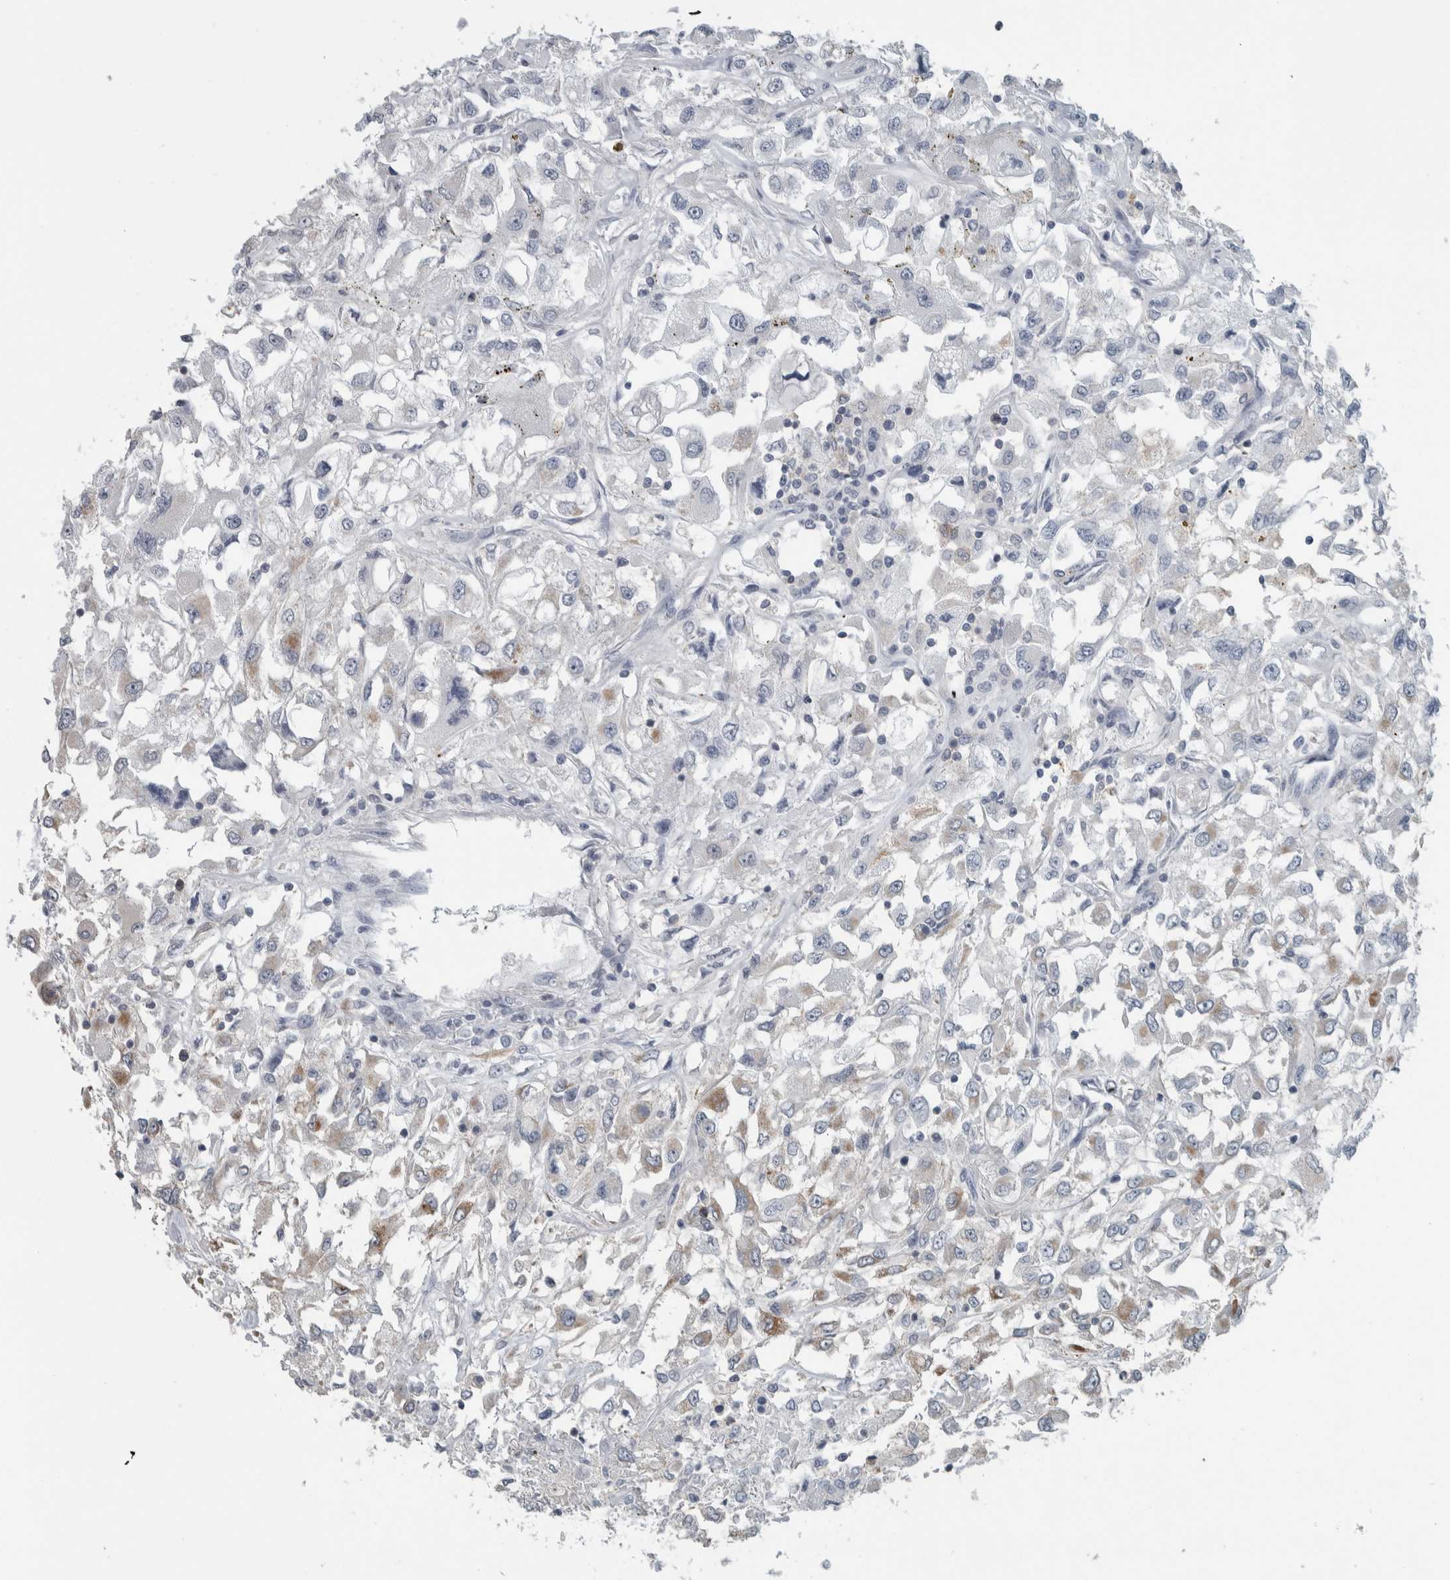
{"staining": {"intensity": "negative", "quantity": "none", "location": "none"}, "tissue": "renal cancer", "cell_type": "Tumor cells", "image_type": "cancer", "snomed": [{"axis": "morphology", "description": "Adenocarcinoma, NOS"}, {"axis": "topography", "description": "Kidney"}], "caption": "IHC of adenocarcinoma (renal) displays no expression in tumor cells. (Brightfield microscopy of DAB immunohistochemistry at high magnification).", "gene": "ACSF2", "patient": {"sex": "female", "age": 52}}